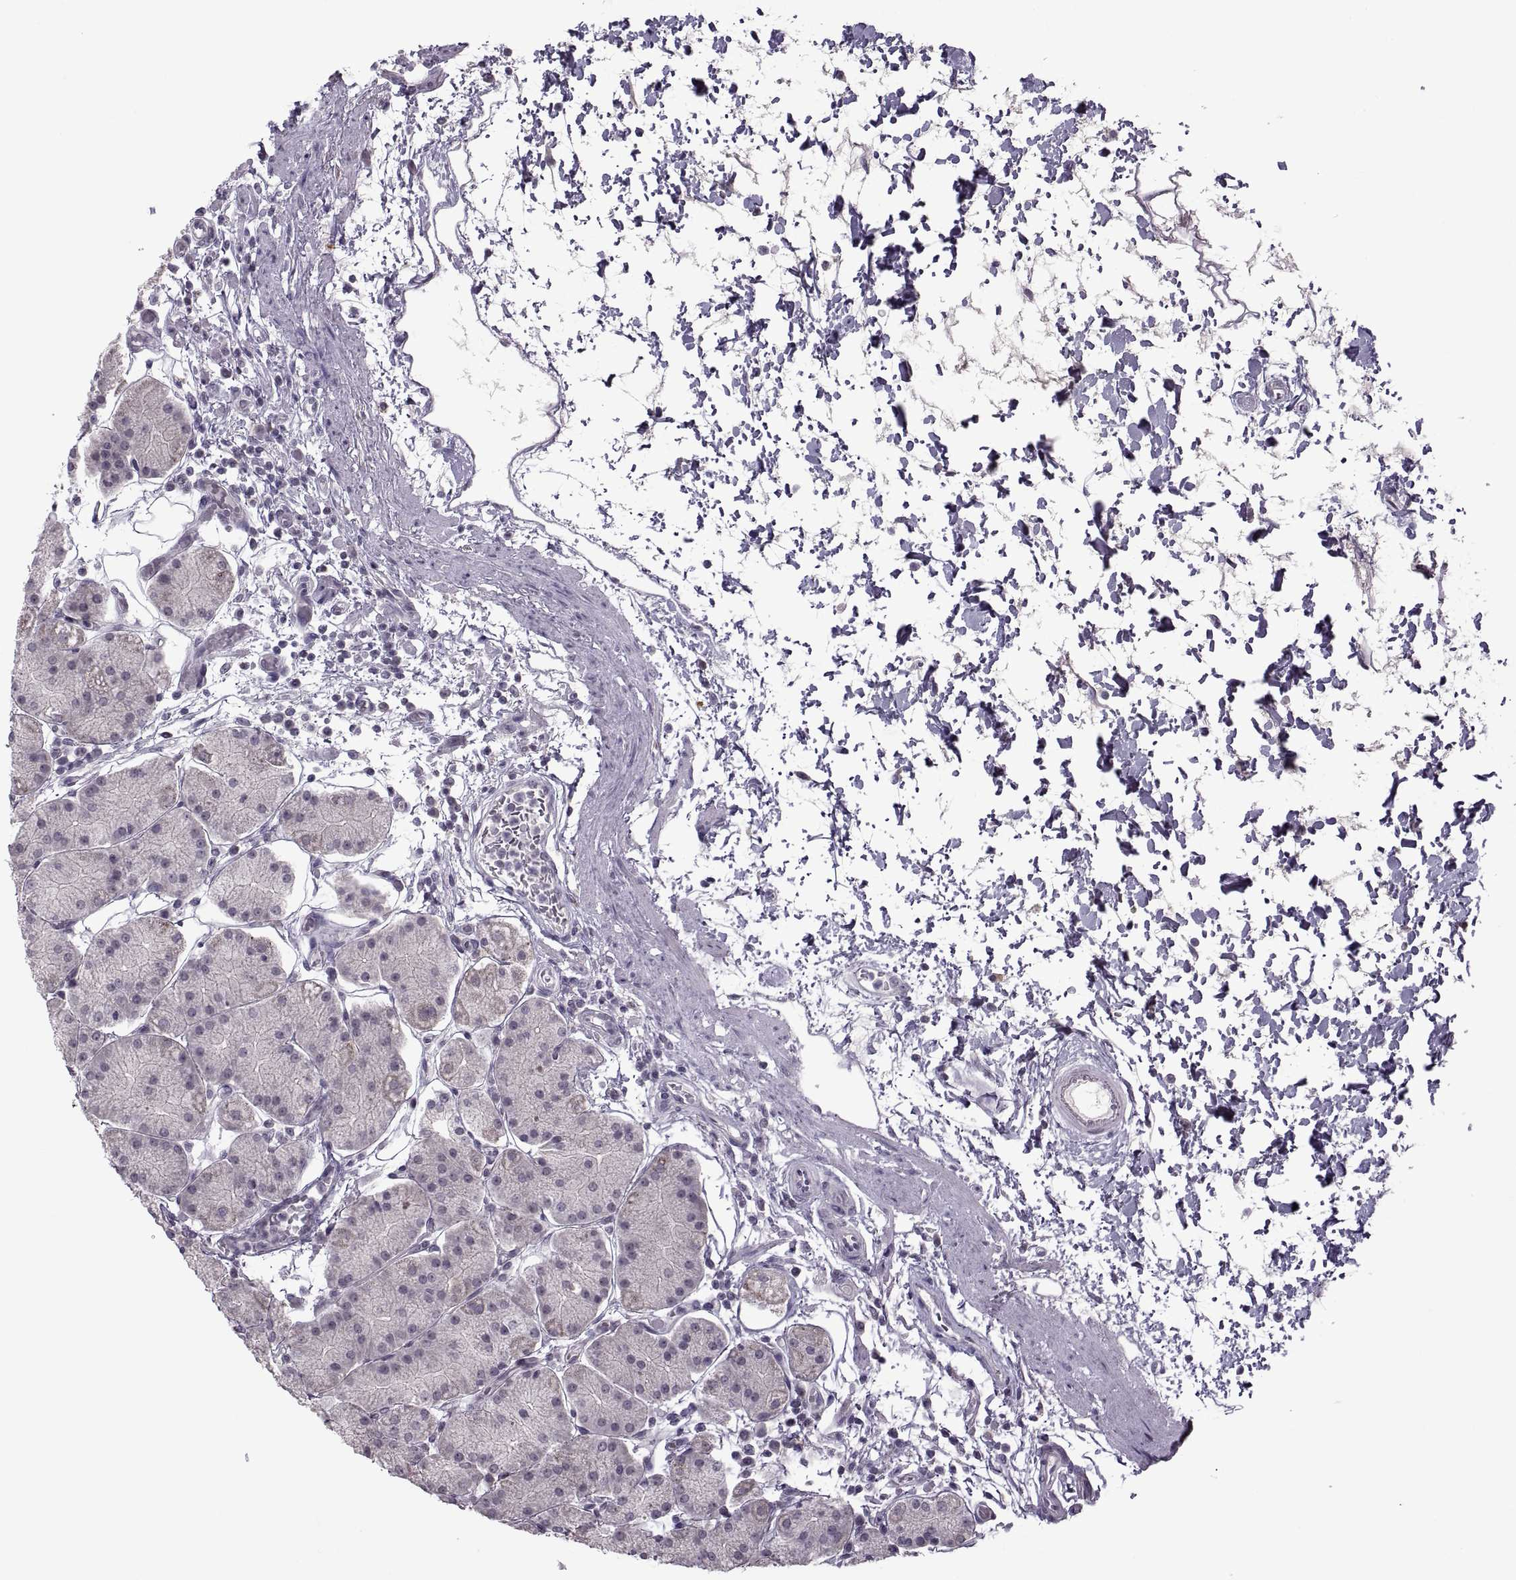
{"staining": {"intensity": "negative", "quantity": "none", "location": "none"}, "tissue": "stomach", "cell_type": "Glandular cells", "image_type": "normal", "snomed": [{"axis": "morphology", "description": "Normal tissue, NOS"}, {"axis": "topography", "description": "Stomach"}], "caption": "Stomach stained for a protein using IHC displays no positivity glandular cells.", "gene": "MGAT4D", "patient": {"sex": "male", "age": 54}}